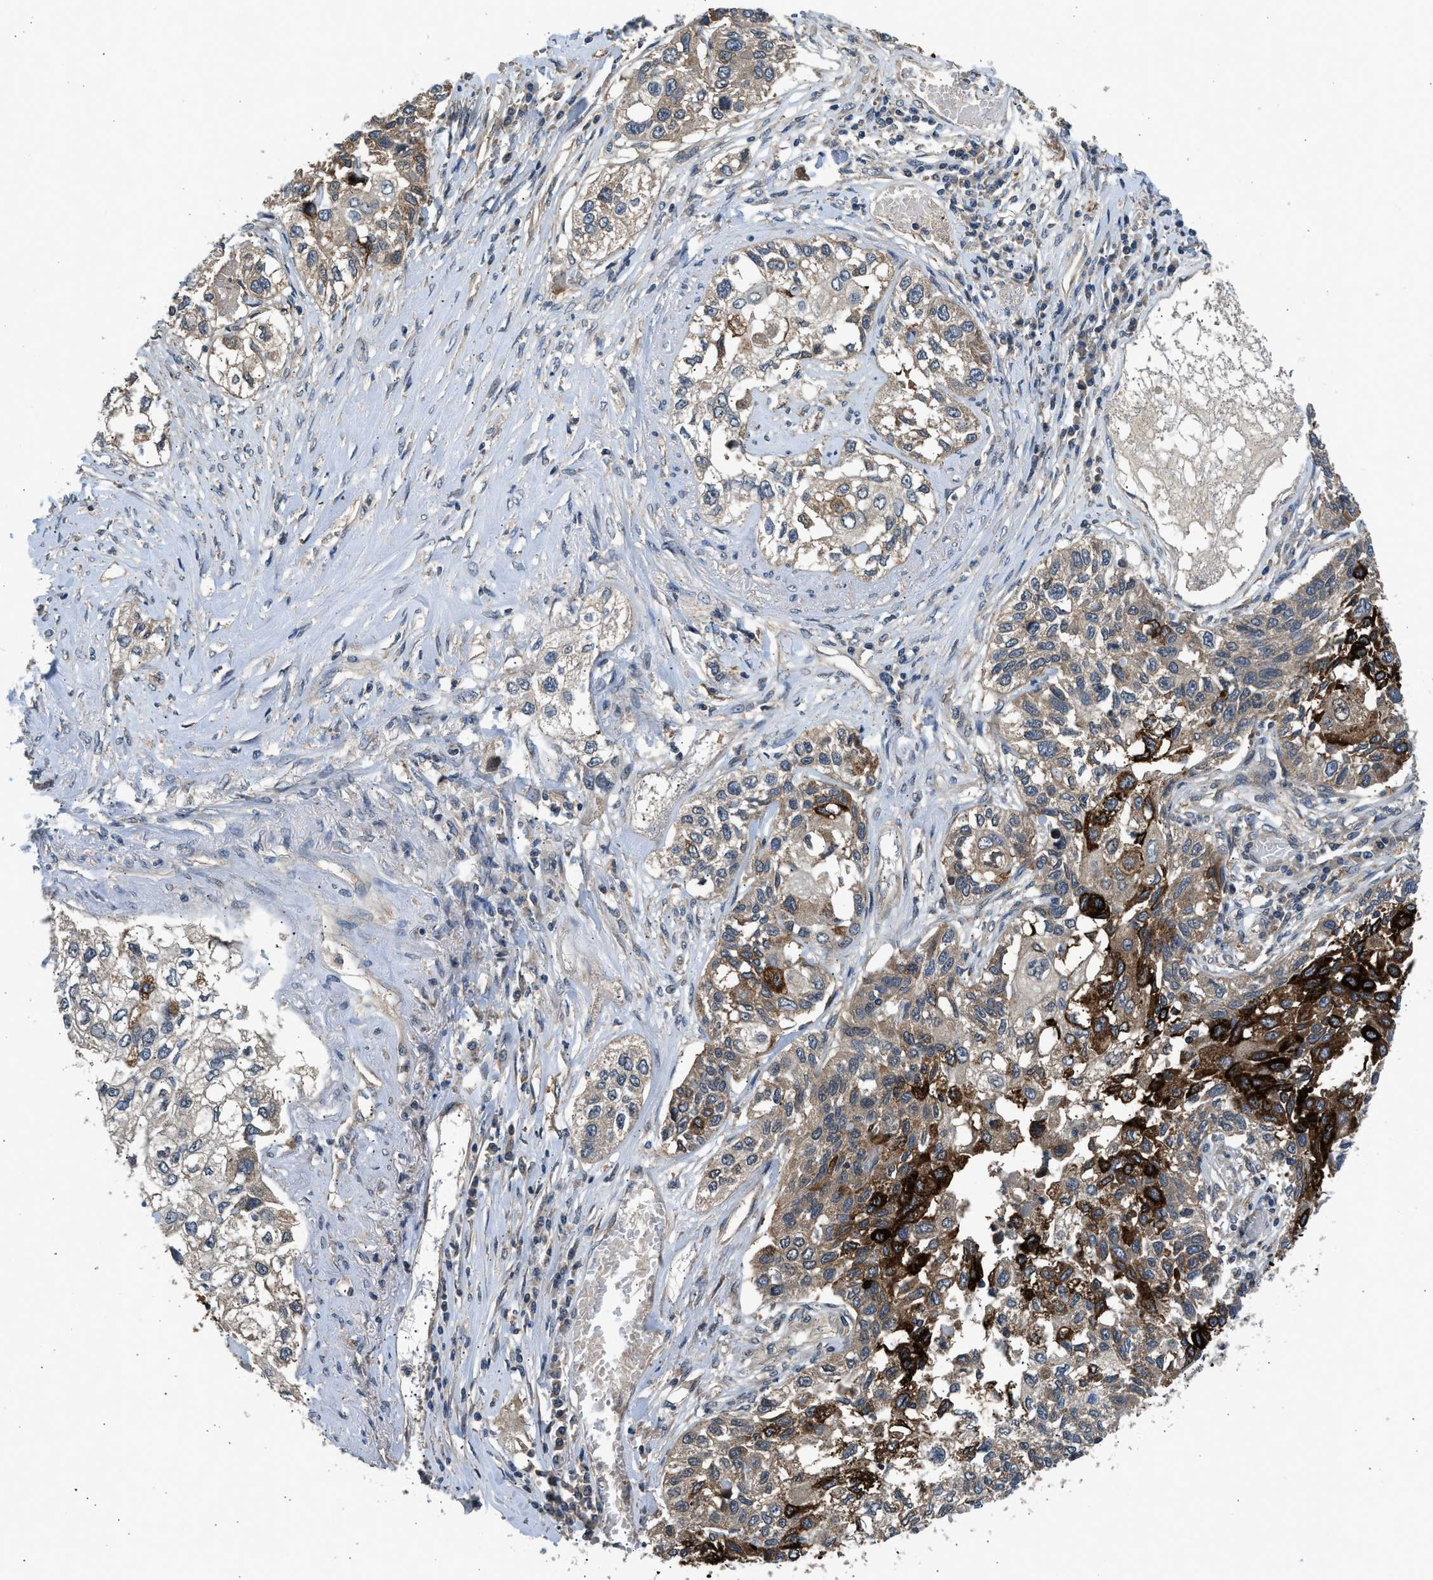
{"staining": {"intensity": "strong", "quantity": ">75%", "location": "cytoplasmic/membranous"}, "tissue": "lung cancer", "cell_type": "Tumor cells", "image_type": "cancer", "snomed": [{"axis": "morphology", "description": "Squamous cell carcinoma, NOS"}, {"axis": "topography", "description": "Lung"}], "caption": "Squamous cell carcinoma (lung) stained with DAB (3,3'-diaminobenzidine) immunohistochemistry (IHC) demonstrates high levels of strong cytoplasmic/membranous expression in approximately >75% of tumor cells.", "gene": "IL3RA", "patient": {"sex": "male", "age": 71}}